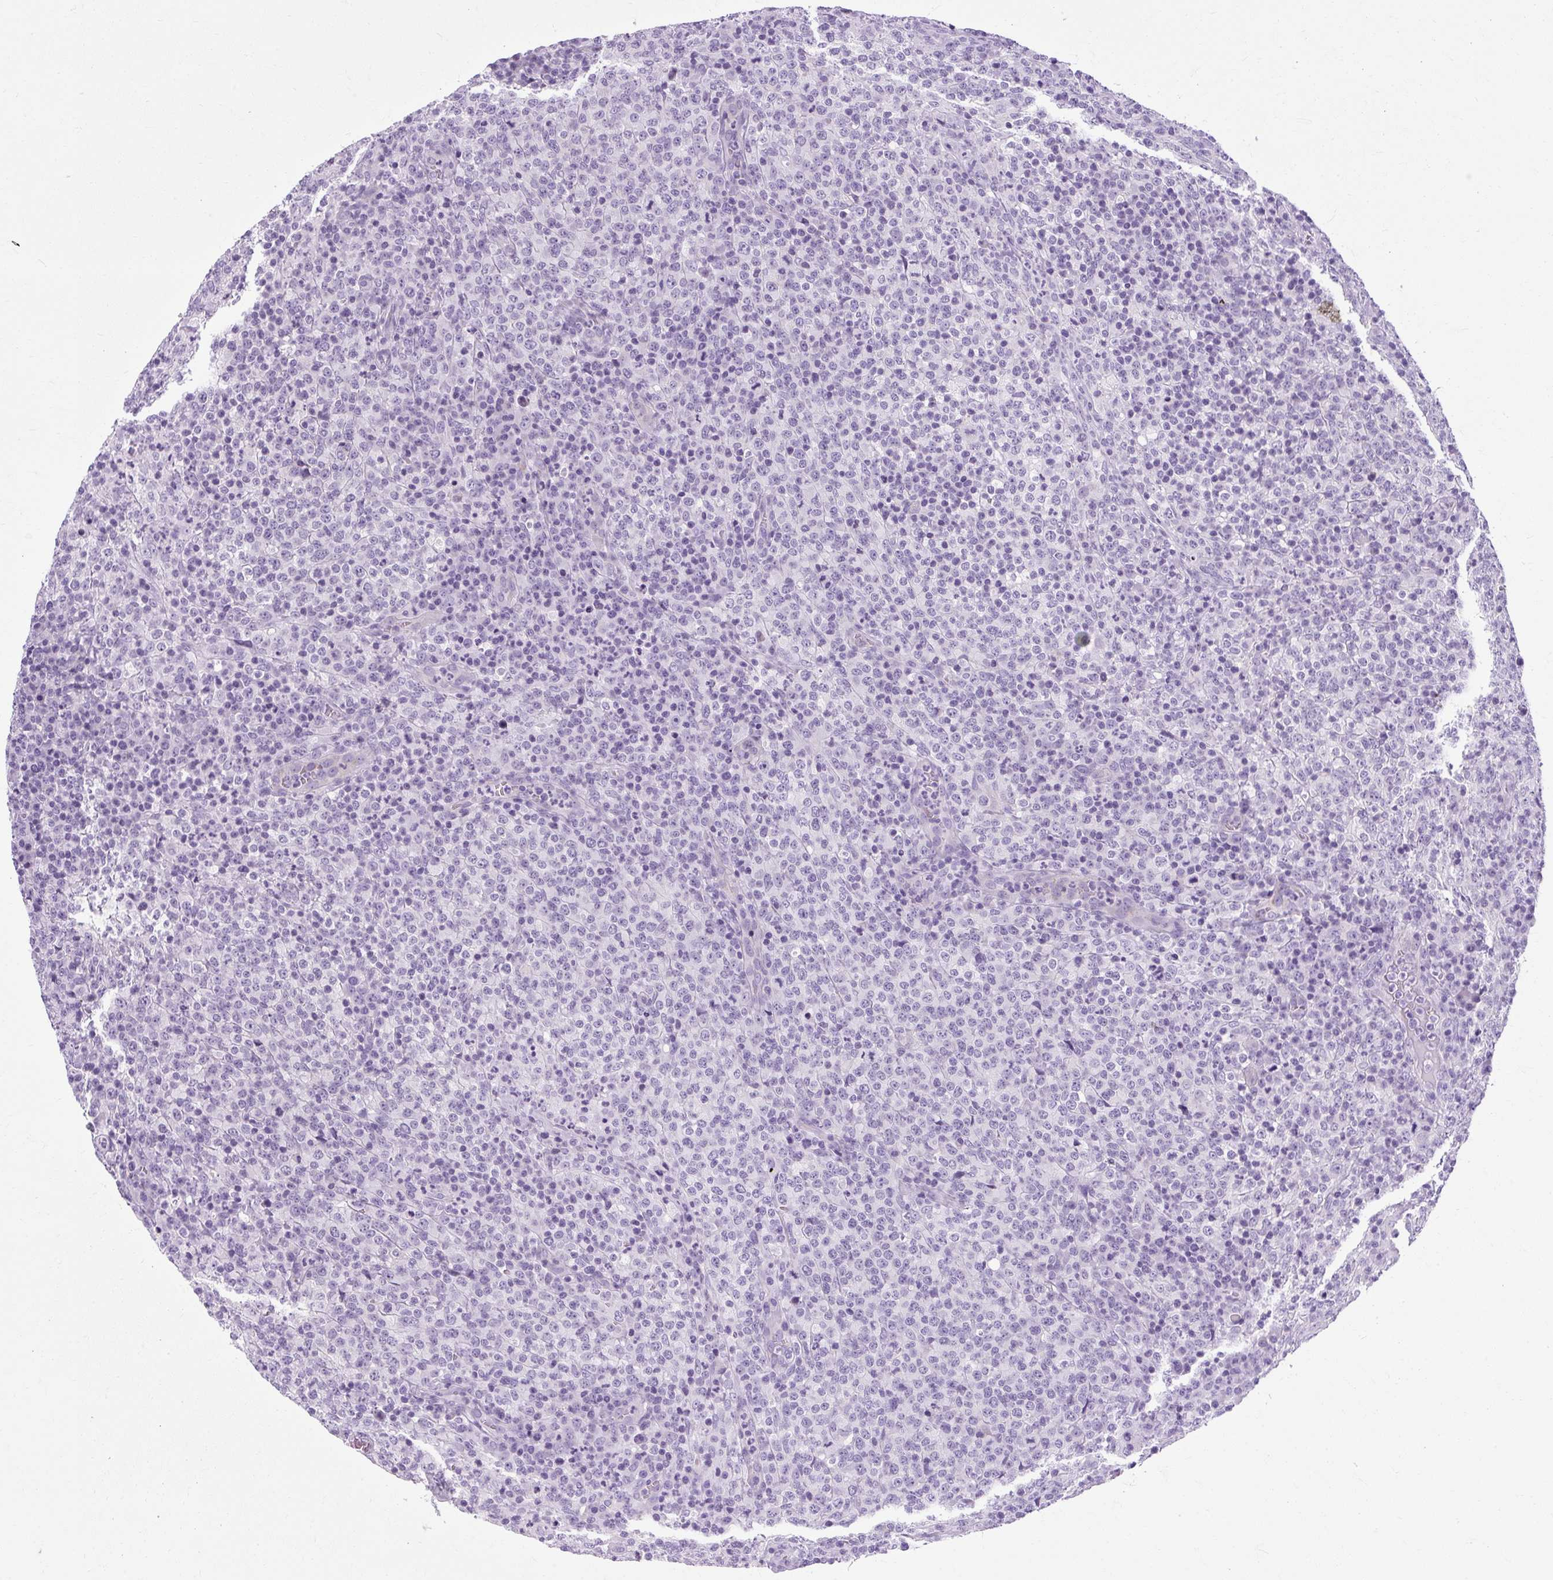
{"staining": {"intensity": "negative", "quantity": "none", "location": "none"}, "tissue": "lymphoma", "cell_type": "Tumor cells", "image_type": "cancer", "snomed": [{"axis": "morphology", "description": "Malignant lymphoma, non-Hodgkin's type, High grade"}, {"axis": "topography", "description": "Lymph node"}], "caption": "This is an IHC micrograph of lymphoma. There is no positivity in tumor cells.", "gene": "B3GNT4", "patient": {"sex": "male", "age": 54}}